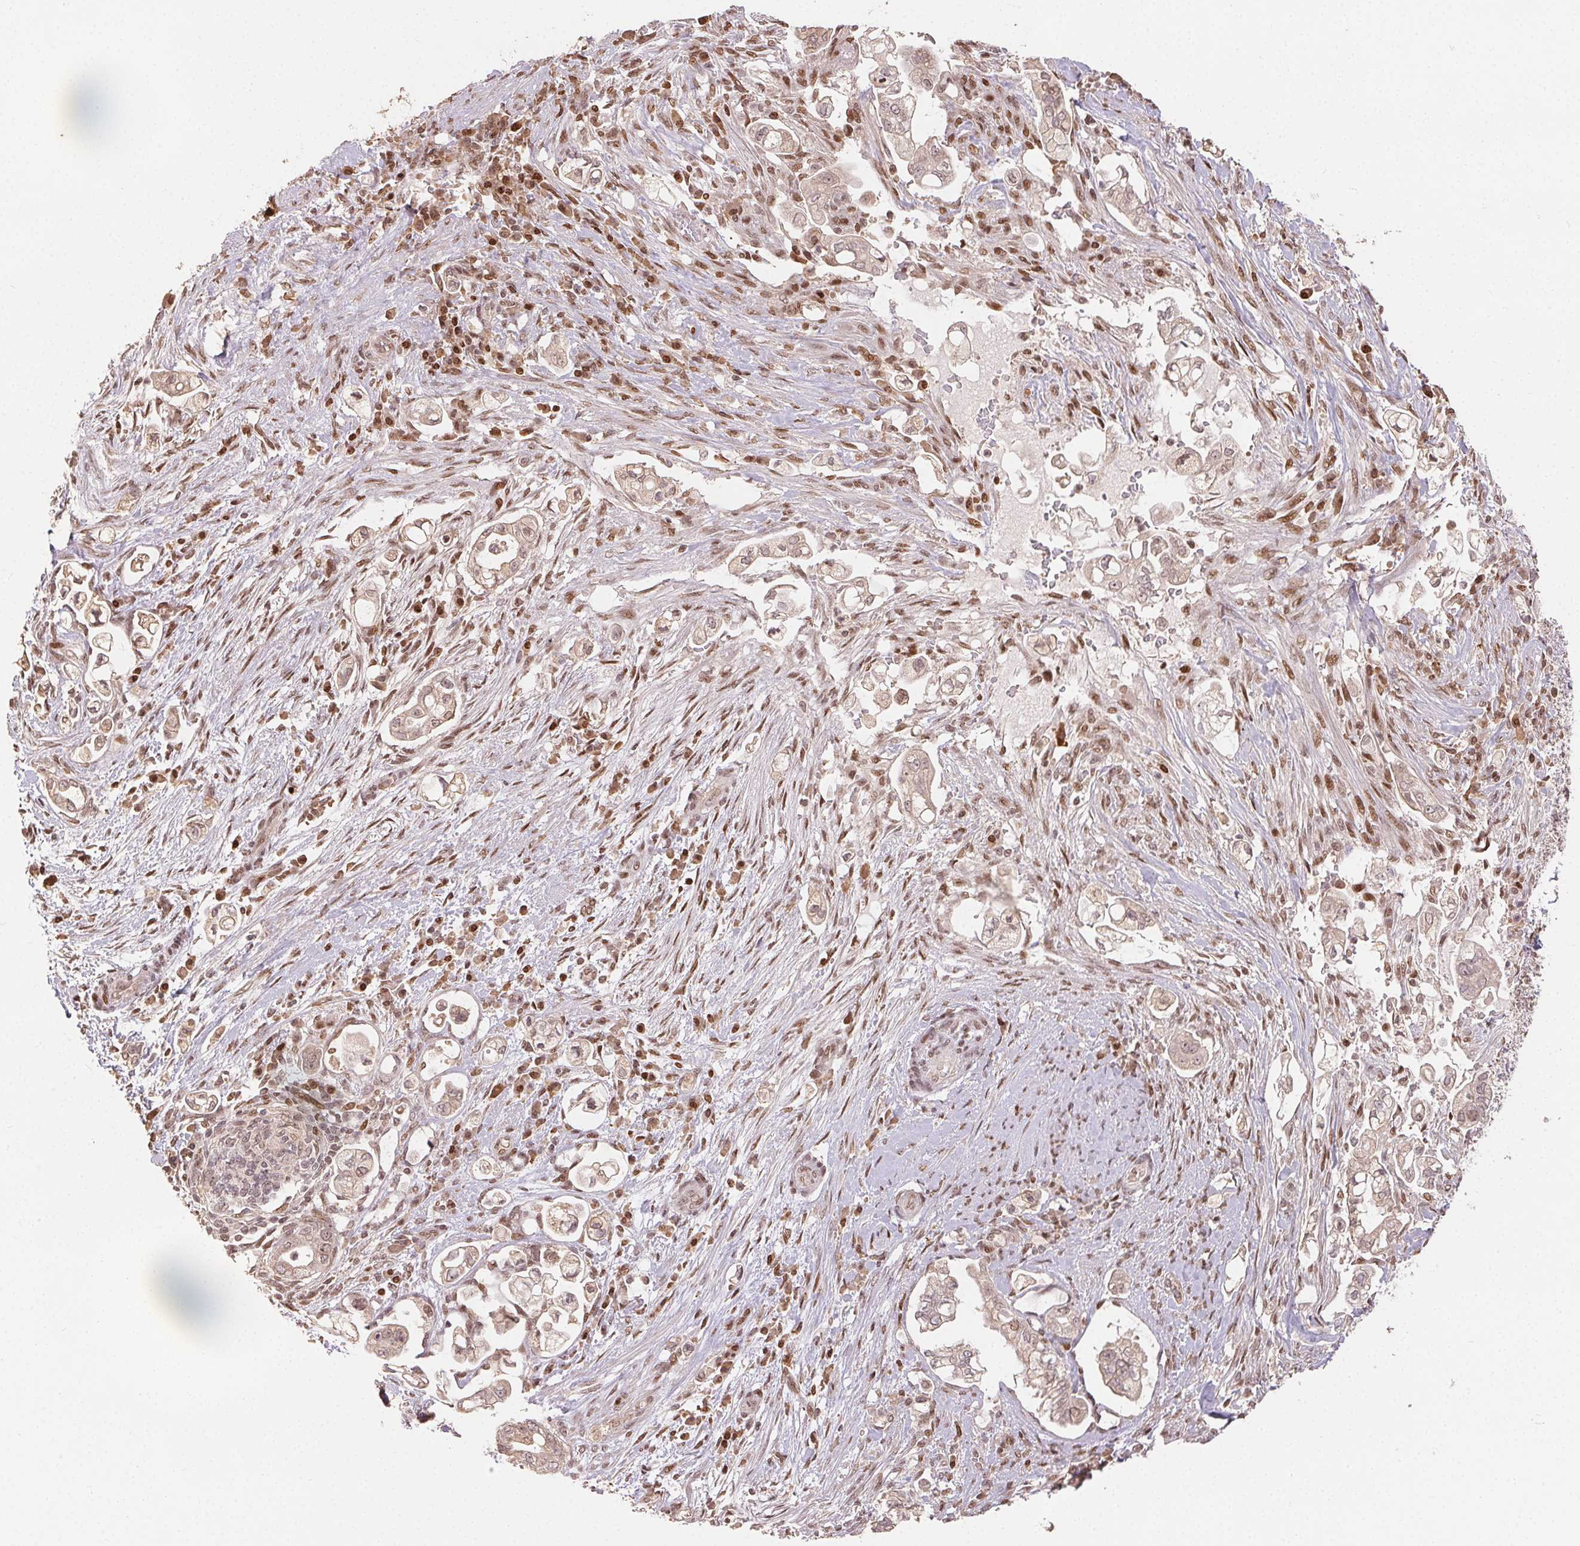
{"staining": {"intensity": "weak", "quantity": ">75%", "location": "cytoplasmic/membranous,nuclear"}, "tissue": "pancreatic cancer", "cell_type": "Tumor cells", "image_type": "cancer", "snomed": [{"axis": "morphology", "description": "Adenocarcinoma, NOS"}, {"axis": "topography", "description": "Pancreas"}], "caption": "Adenocarcinoma (pancreatic) stained with IHC shows weak cytoplasmic/membranous and nuclear expression in approximately >75% of tumor cells.", "gene": "MAPKAPK2", "patient": {"sex": "female", "age": 69}}